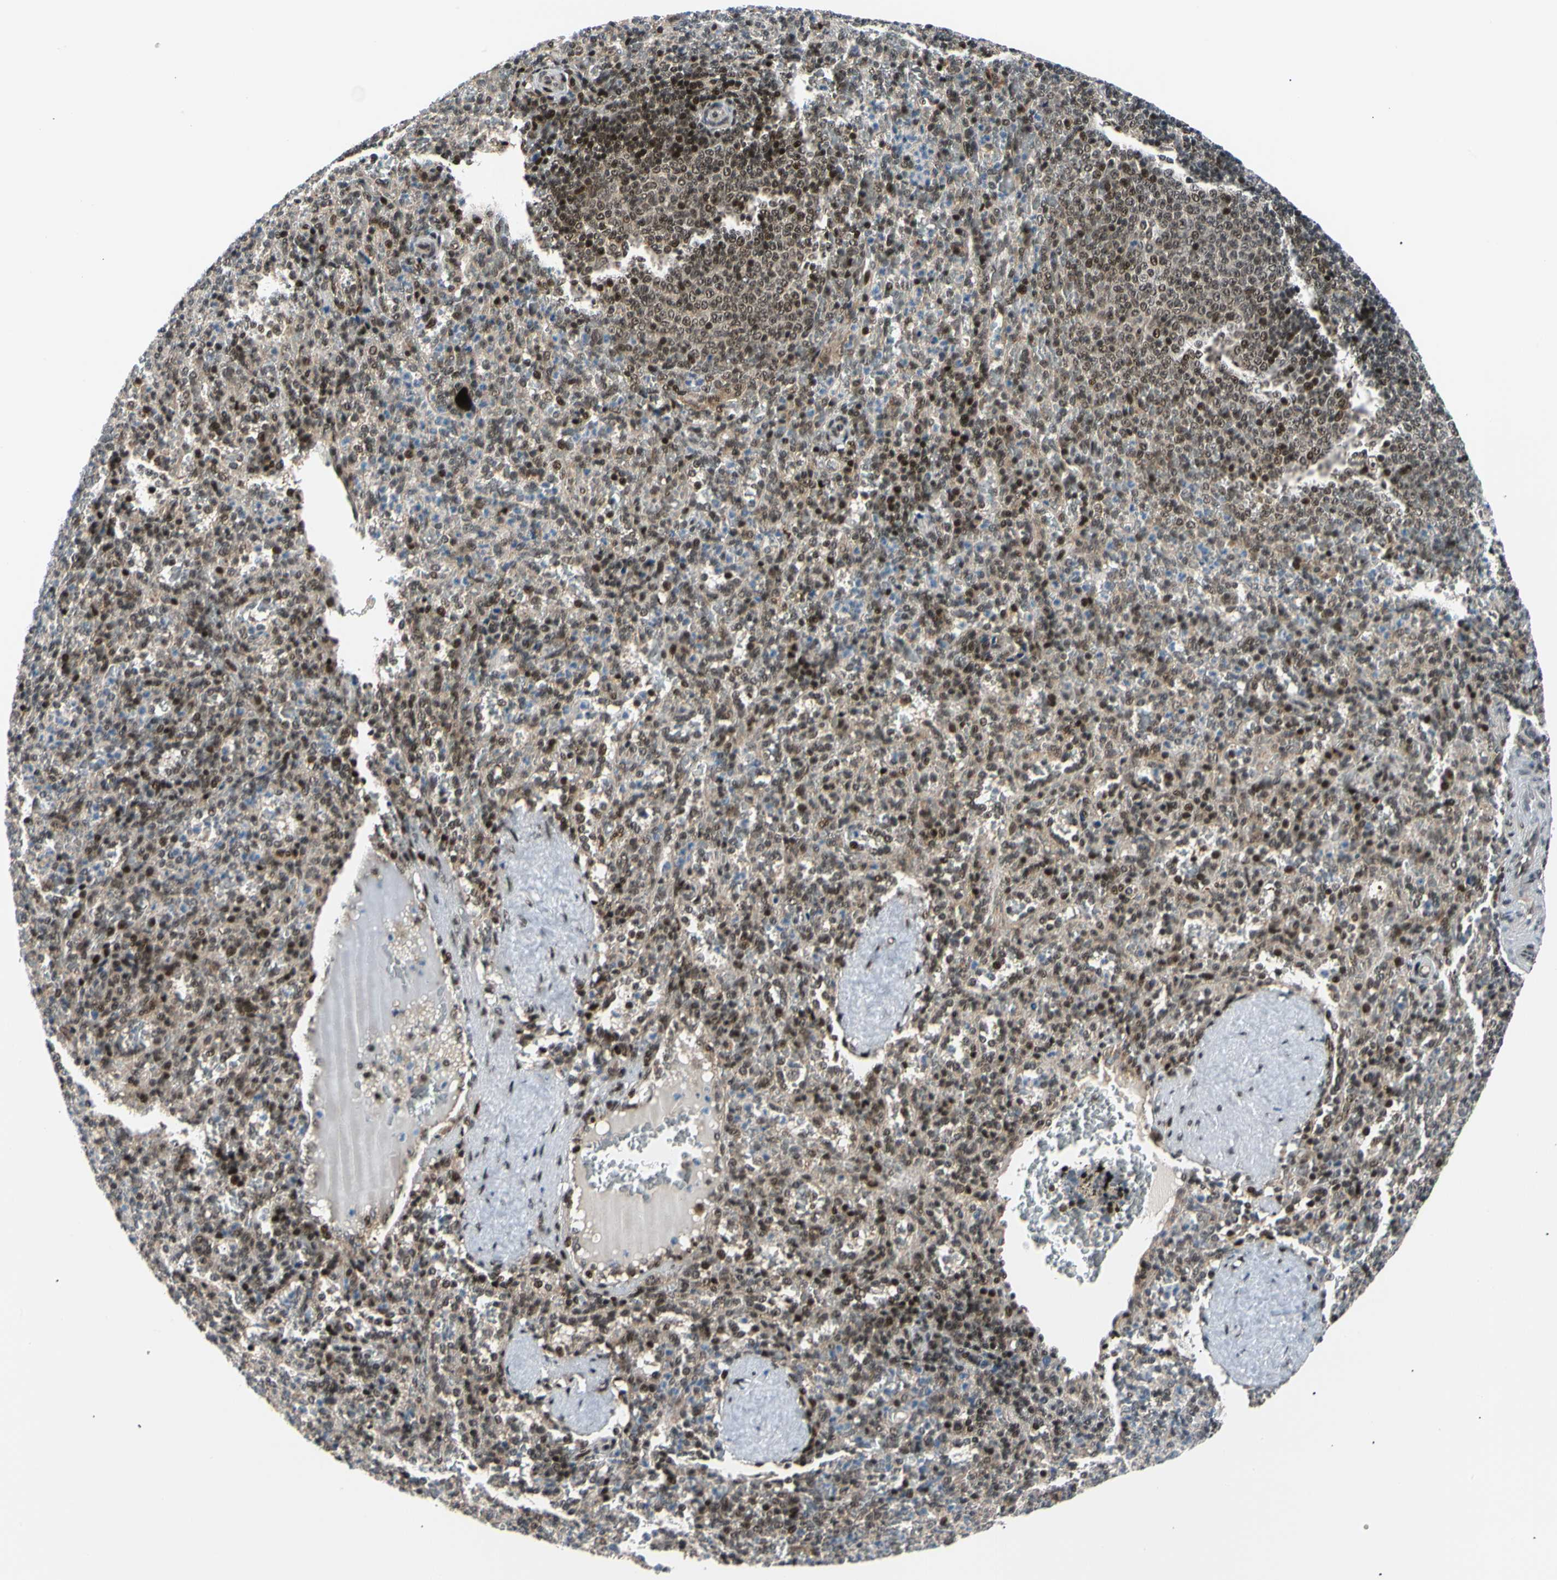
{"staining": {"intensity": "strong", "quantity": "25%-75%", "location": "nuclear"}, "tissue": "spleen", "cell_type": "Cells in red pulp", "image_type": "normal", "snomed": [{"axis": "morphology", "description": "Normal tissue, NOS"}, {"axis": "topography", "description": "Spleen"}], "caption": "Spleen was stained to show a protein in brown. There is high levels of strong nuclear positivity in approximately 25%-75% of cells in red pulp. The staining is performed using DAB (3,3'-diaminobenzidine) brown chromogen to label protein expression. The nuclei are counter-stained blue using hematoxylin.", "gene": "E2F1", "patient": {"sex": "female", "age": 21}}